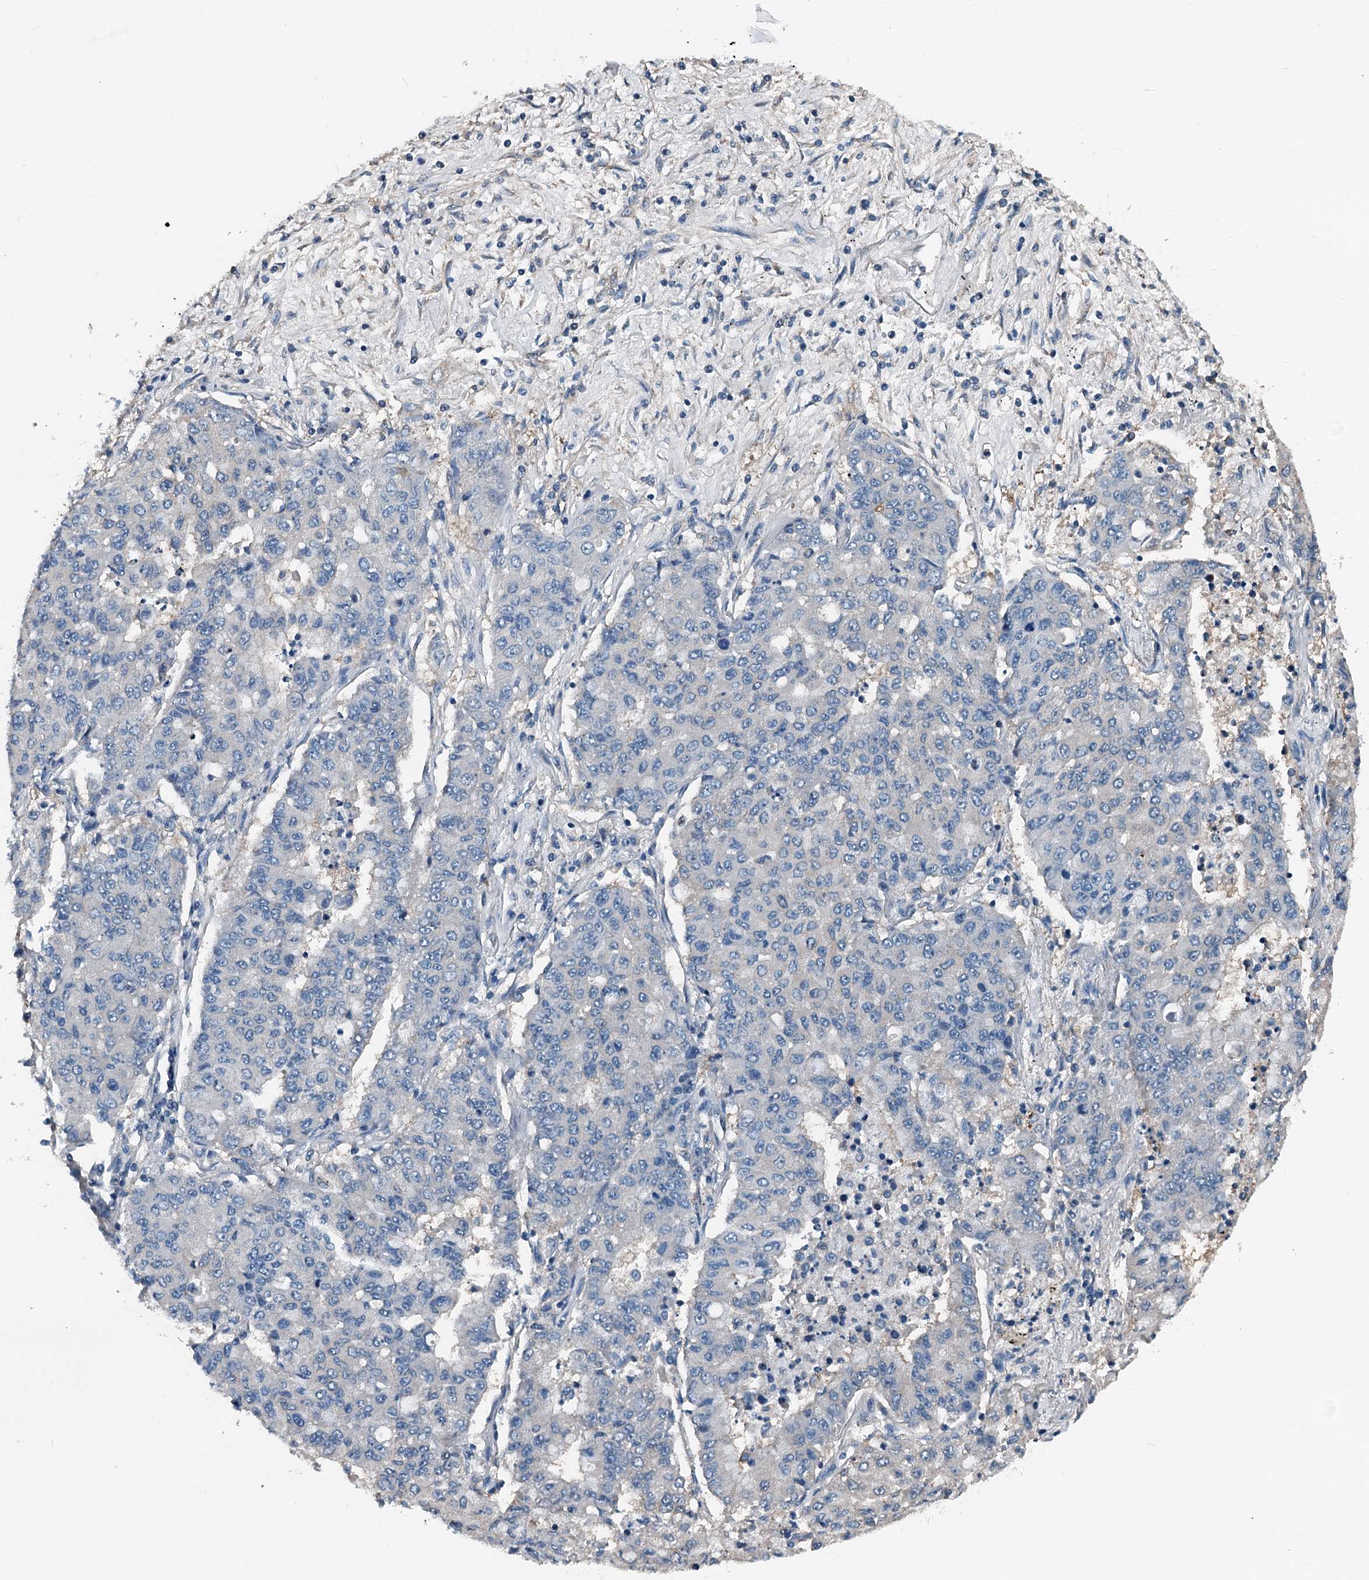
{"staining": {"intensity": "negative", "quantity": "none", "location": "none"}, "tissue": "lung cancer", "cell_type": "Tumor cells", "image_type": "cancer", "snomed": [{"axis": "morphology", "description": "Squamous cell carcinoma, NOS"}, {"axis": "topography", "description": "Lung"}], "caption": "Immunohistochemistry micrograph of lung squamous cell carcinoma stained for a protein (brown), which exhibits no expression in tumor cells.", "gene": "BHMT", "patient": {"sex": "male", "age": 74}}